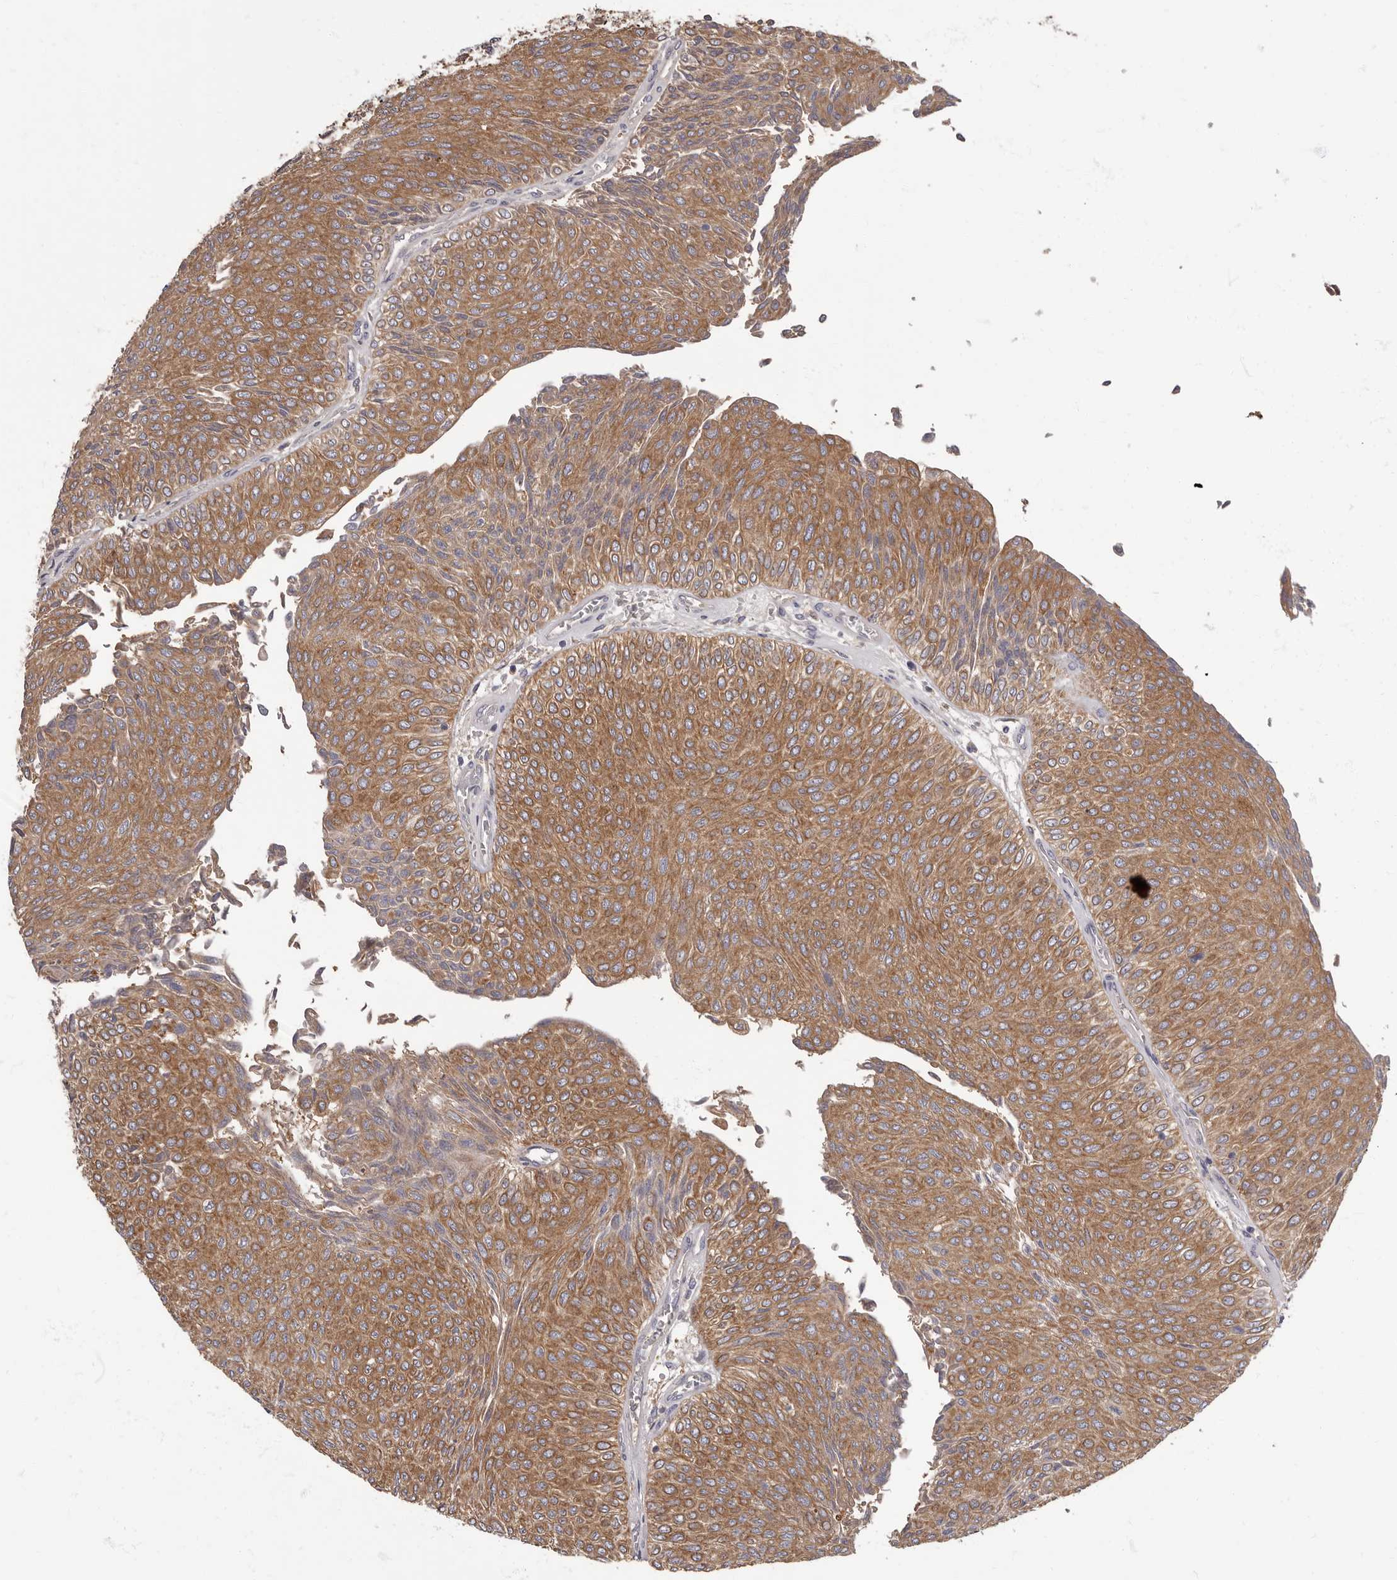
{"staining": {"intensity": "moderate", "quantity": ">75%", "location": "cytoplasmic/membranous"}, "tissue": "urothelial cancer", "cell_type": "Tumor cells", "image_type": "cancer", "snomed": [{"axis": "morphology", "description": "Urothelial carcinoma, Low grade"}, {"axis": "topography", "description": "Urinary bladder"}], "caption": "Brown immunohistochemical staining in human urothelial carcinoma (low-grade) displays moderate cytoplasmic/membranous expression in approximately >75% of tumor cells. Immunohistochemistry stains the protein in brown and the nuclei are stained blue.", "gene": "APEH", "patient": {"sex": "male", "age": 78}}